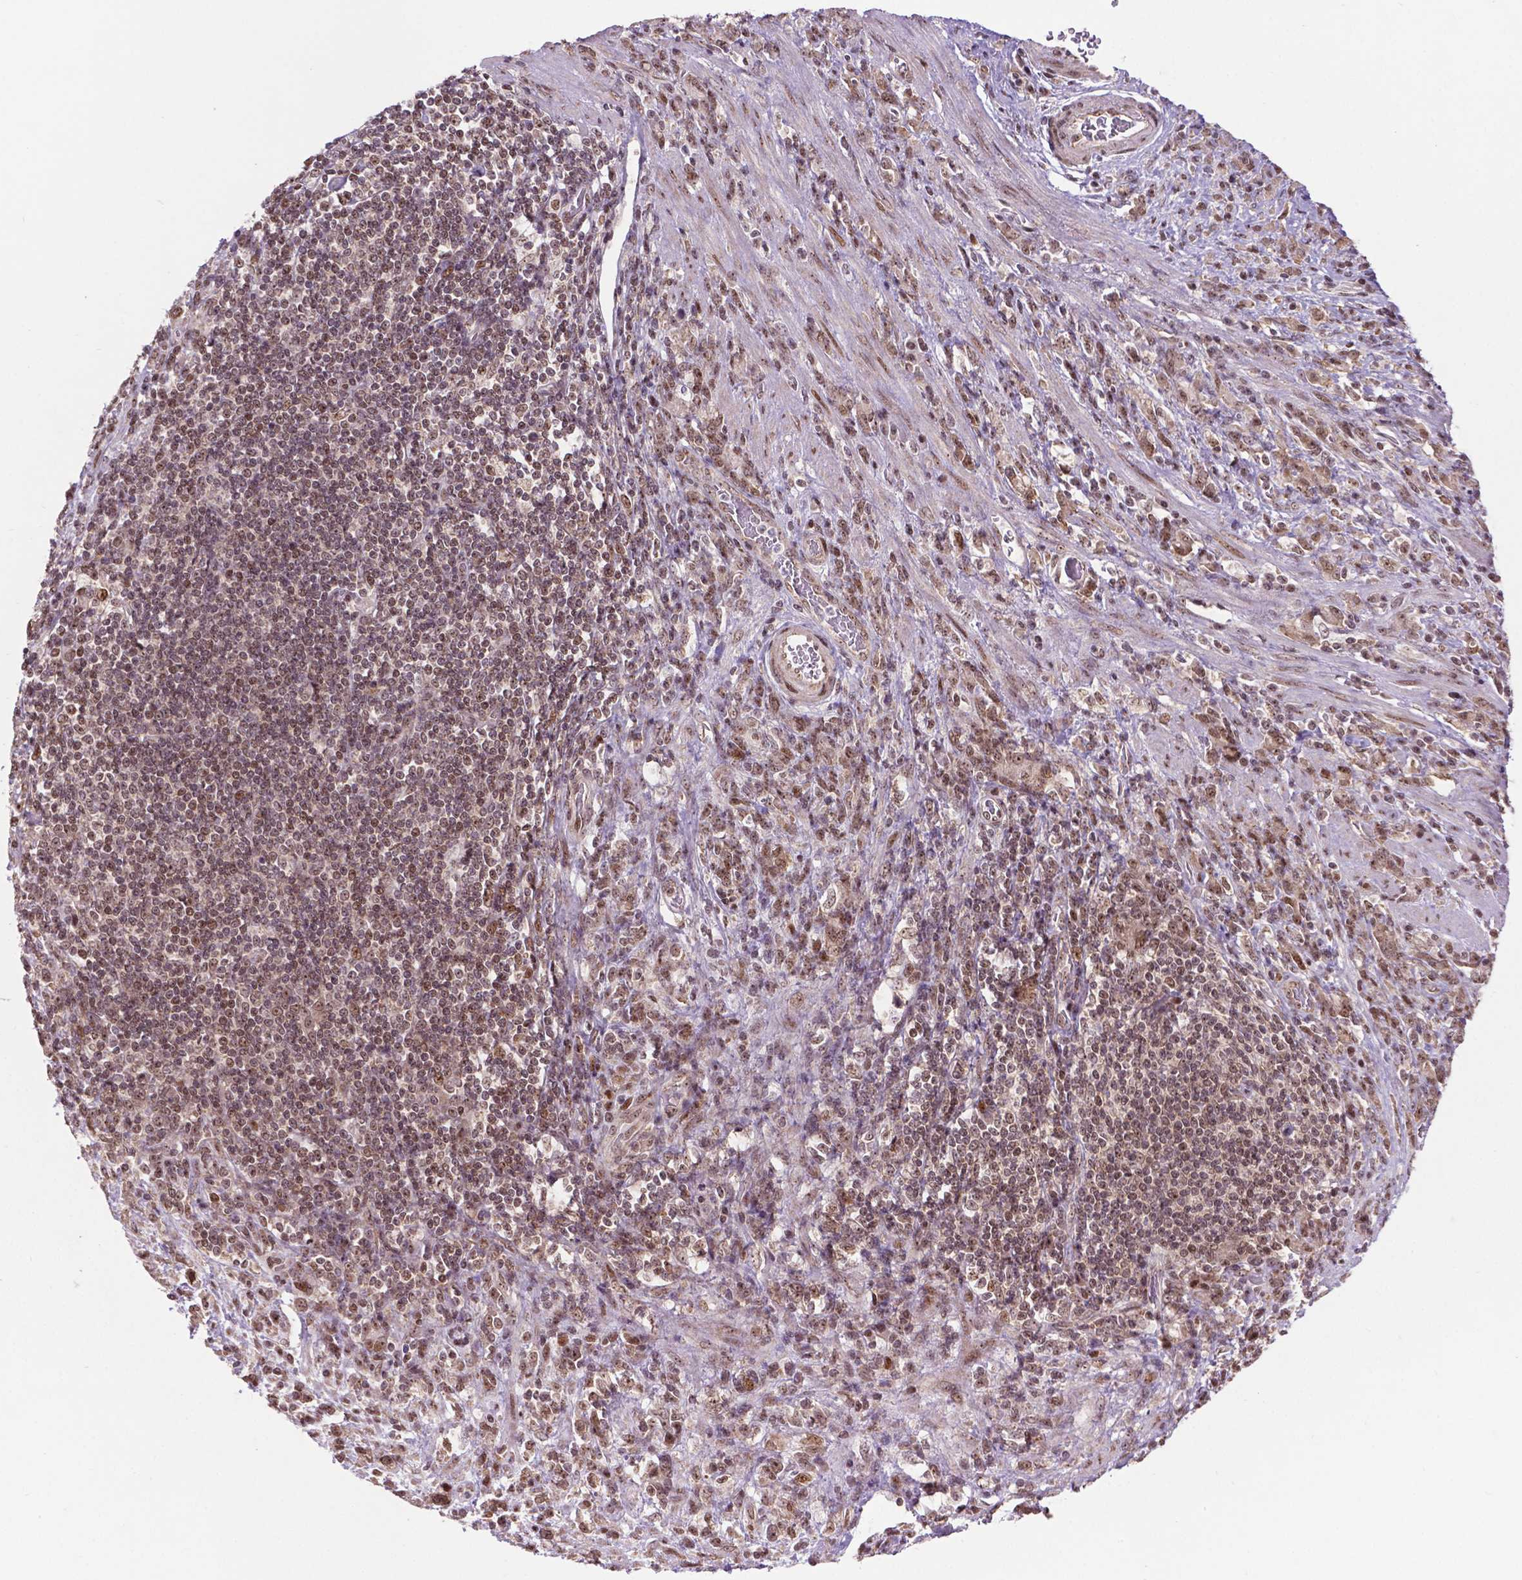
{"staining": {"intensity": "moderate", "quantity": ">75%", "location": "nuclear"}, "tissue": "stomach cancer", "cell_type": "Tumor cells", "image_type": "cancer", "snomed": [{"axis": "morphology", "description": "Adenocarcinoma, NOS"}, {"axis": "topography", "description": "Stomach"}], "caption": "This photomicrograph demonstrates immunohistochemistry staining of human stomach cancer, with medium moderate nuclear staining in about >75% of tumor cells.", "gene": "CSNK2A1", "patient": {"sex": "female", "age": 57}}